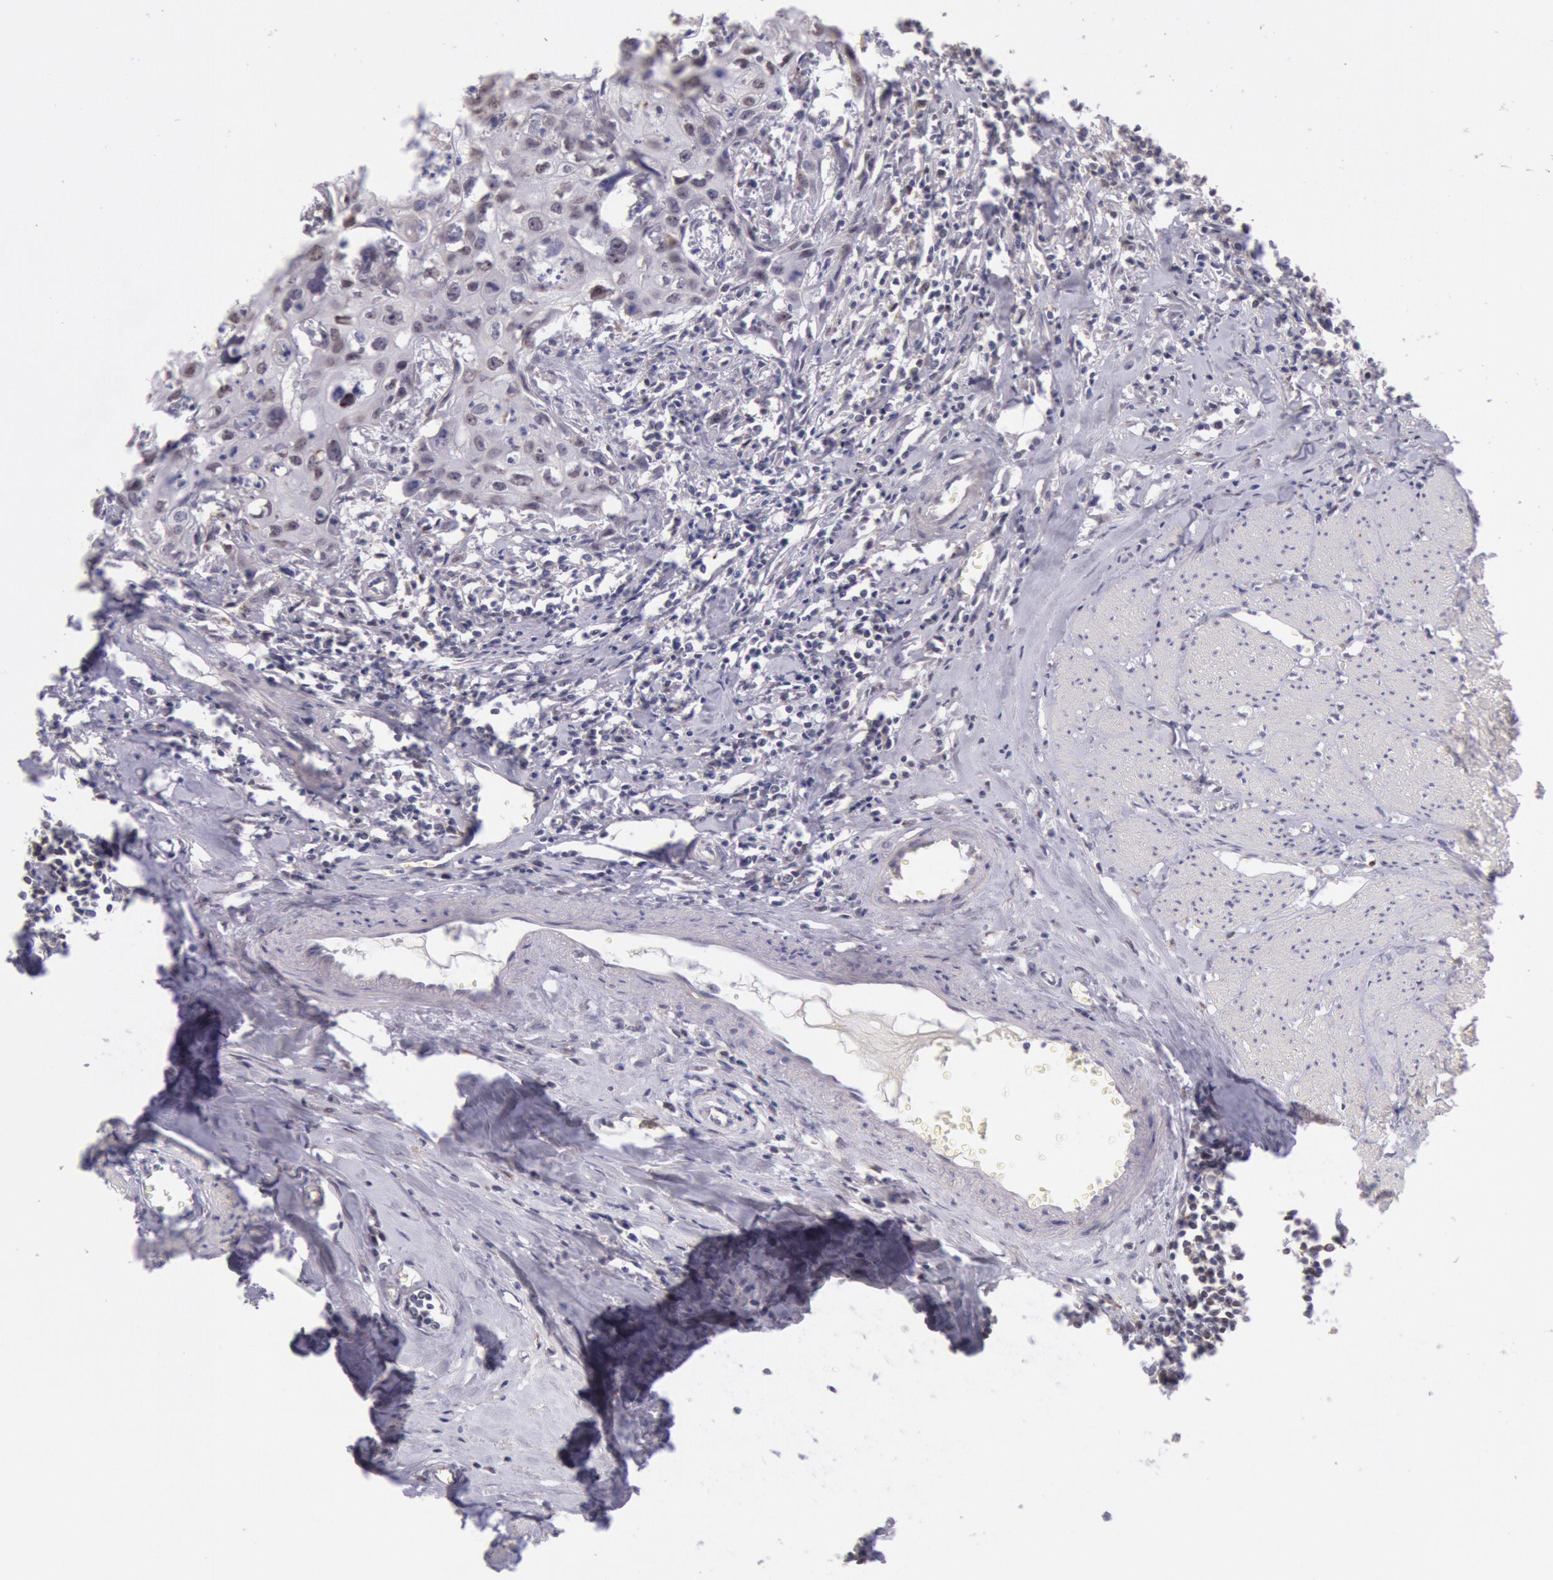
{"staining": {"intensity": "weak", "quantity": ">75%", "location": "nuclear"}, "tissue": "urothelial cancer", "cell_type": "Tumor cells", "image_type": "cancer", "snomed": [{"axis": "morphology", "description": "Urothelial carcinoma, High grade"}, {"axis": "topography", "description": "Urinary bladder"}], "caption": "A photomicrograph of urothelial carcinoma (high-grade) stained for a protein displays weak nuclear brown staining in tumor cells.", "gene": "FRMD6", "patient": {"sex": "male", "age": 54}}